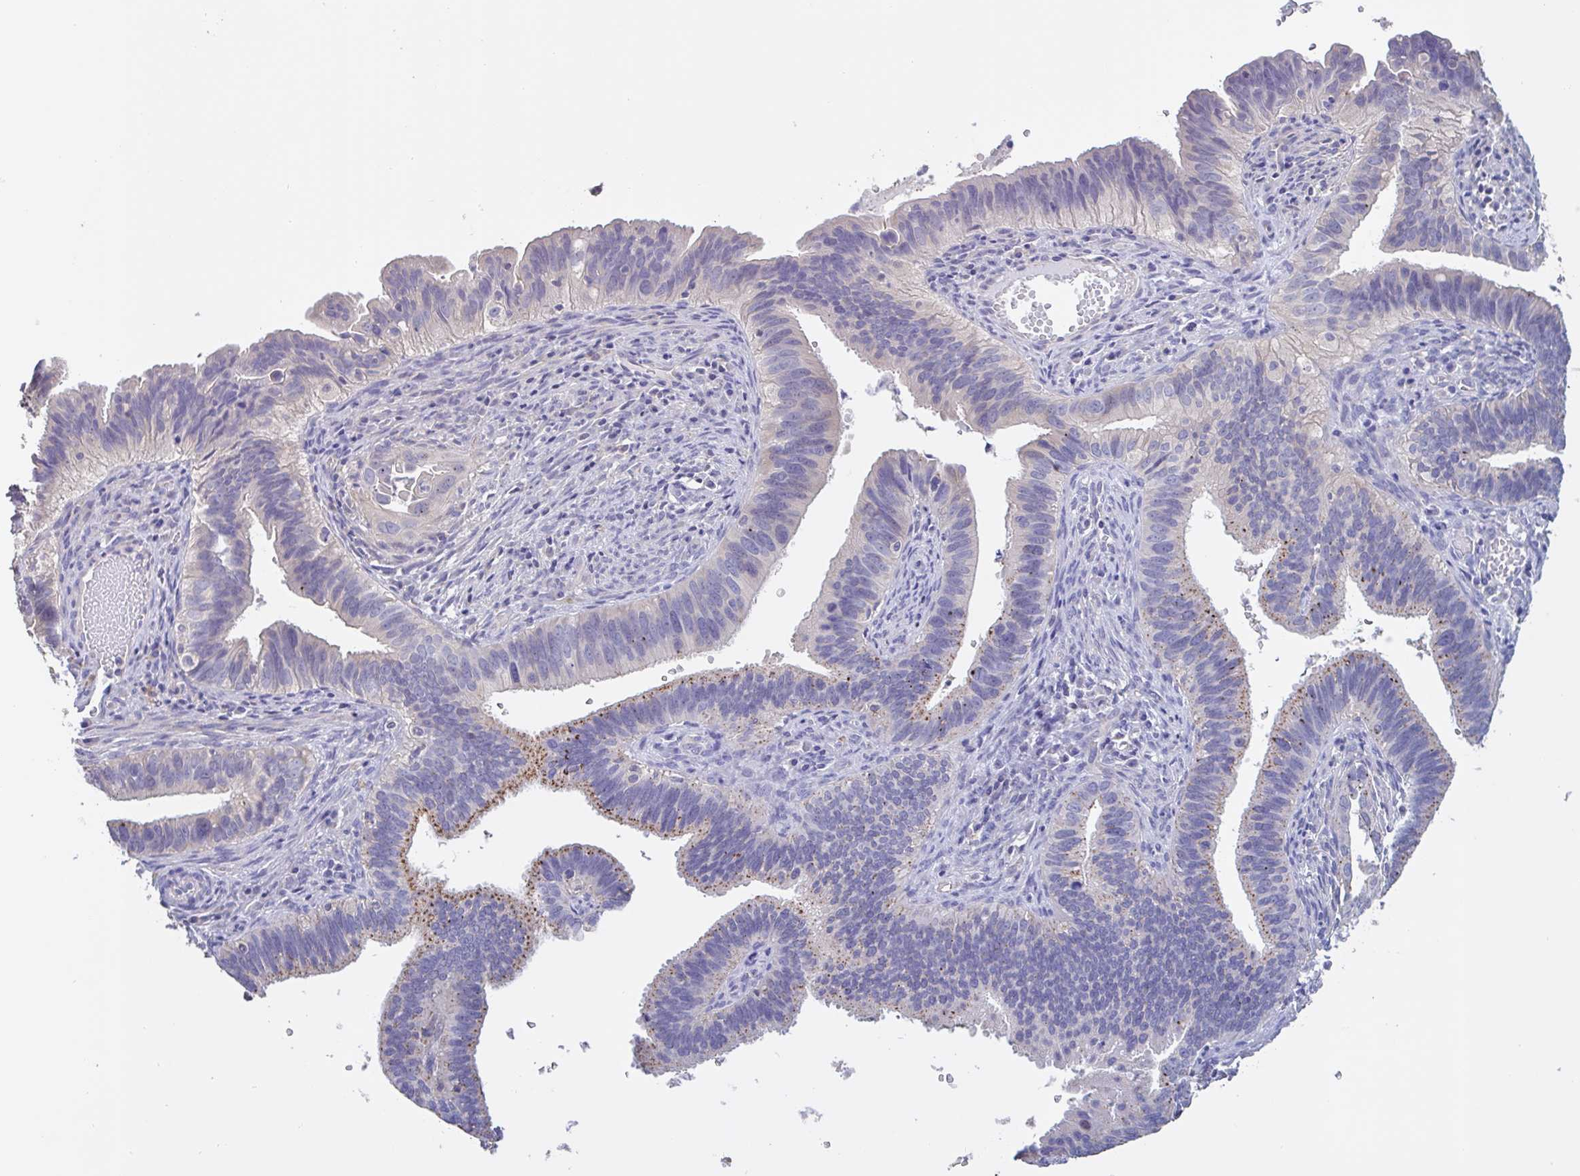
{"staining": {"intensity": "moderate", "quantity": "<25%", "location": "cytoplasmic/membranous"}, "tissue": "cervical cancer", "cell_type": "Tumor cells", "image_type": "cancer", "snomed": [{"axis": "morphology", "description": "Adenocarcinoma, NOS"}, {"axis": "topography", "description": "Cervix"}], "caption": "IHC photomicrograph of neoplastic tissue: human cervical cancer (adenocarcinoma) stained using IHC exhibits low levels of moderate protein expression localized specifically in the cytoplasmic/membranous of tumor cells, appearing as a cytoplasmic/membranous brown color.", "gene": "CHMP5", "patient": {"sex": "female", "age": 42}}